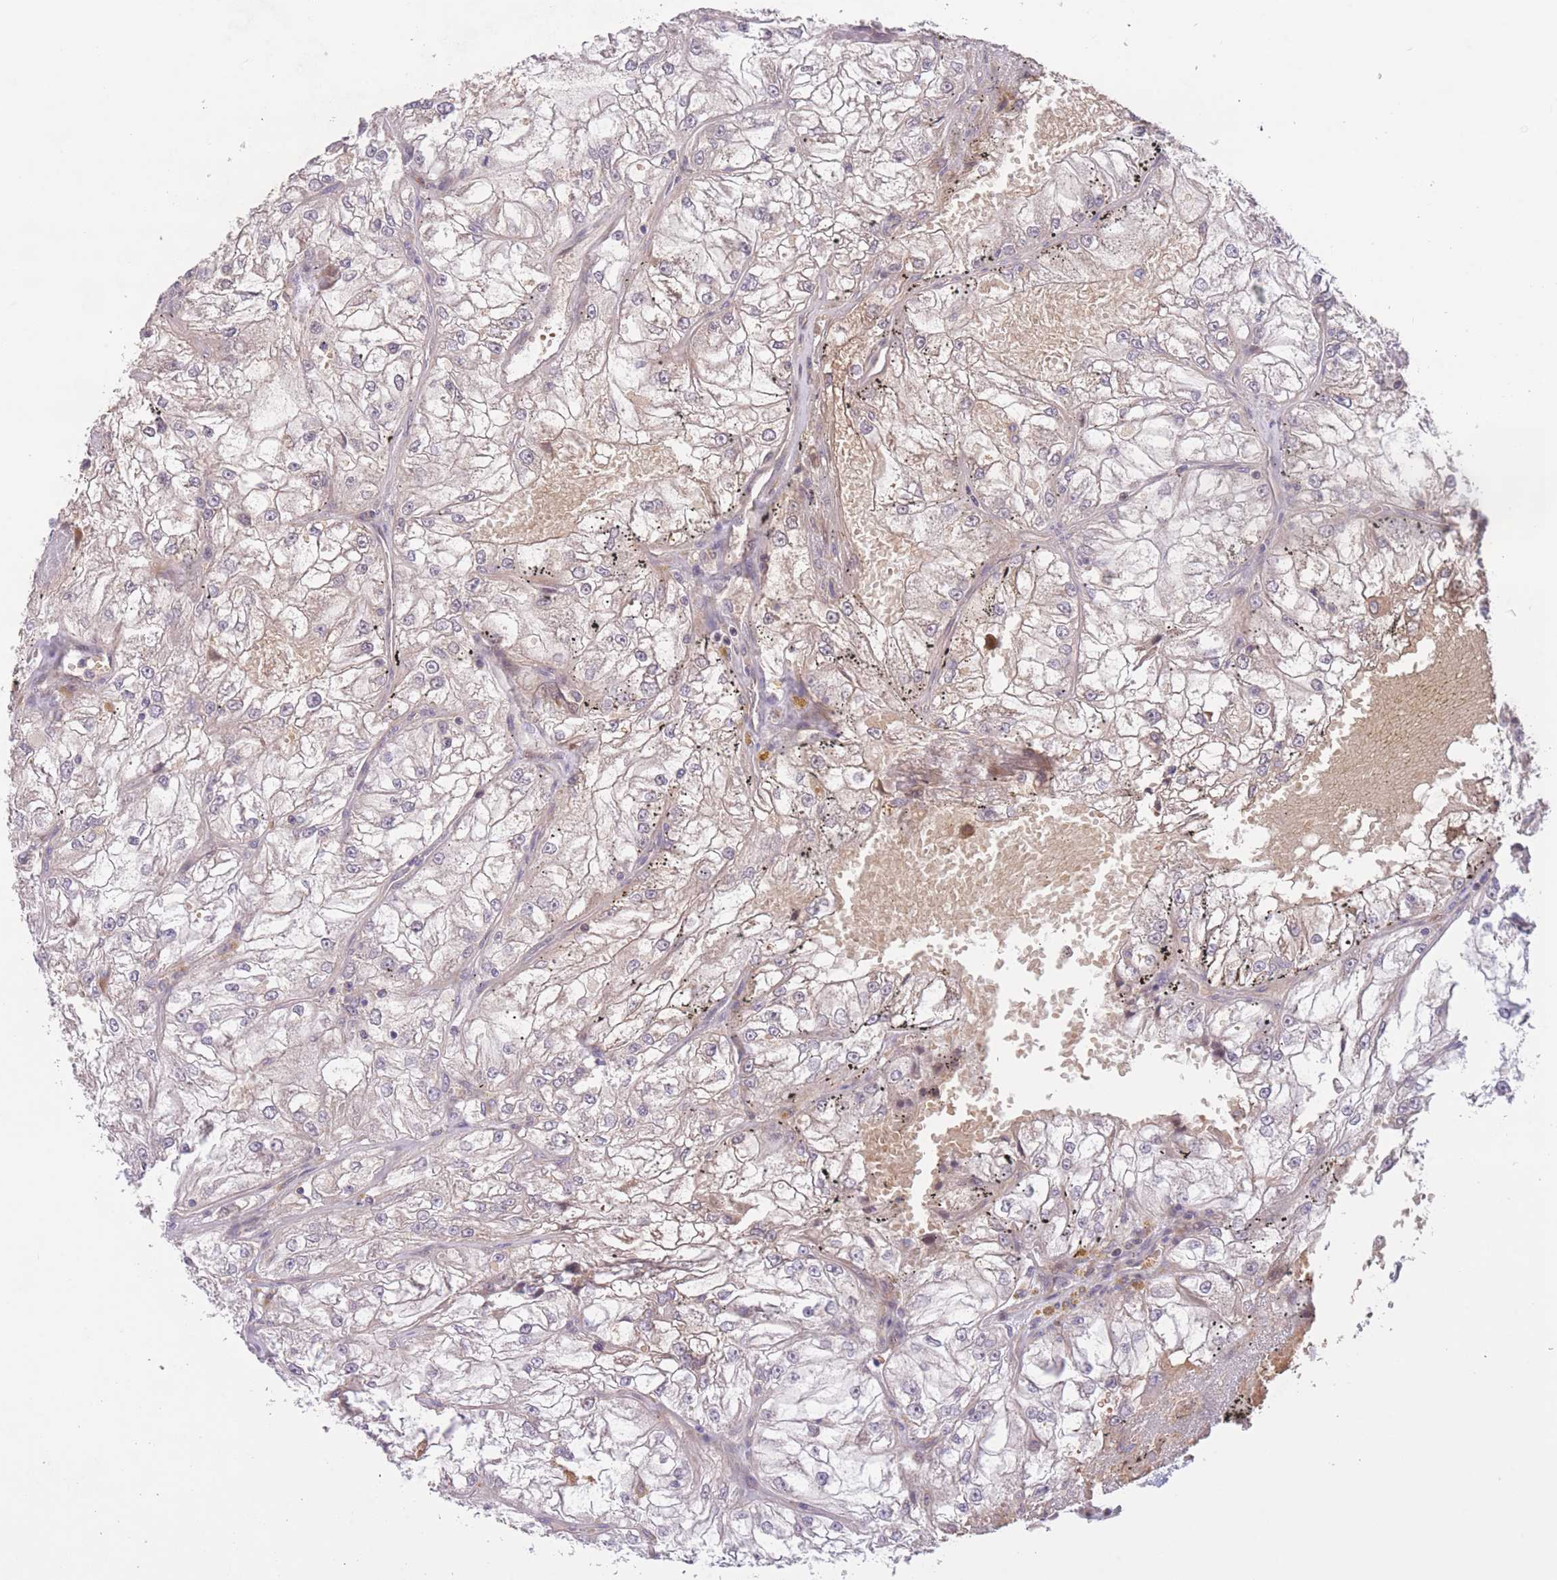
{"staining": {"intensity": "negative", "quantity": "none", "location": "none"}, "tissue": "renal cancer", "cell_type": "Tumor cells", "image_type": "cancer", "snomed": [{"axis": "morphology", "description": "Adenocarcinoma, NOS"}, {"axis": "topography", "description": "Kidney"}], "caption": "This is a histopathology image of IHC staining of adenocarcinoma (renal), which shows no expression in tumor cells. (Stains: DAB (3,3'-diaminobenzidine) IHC with hematoxylin counter stain, Microscopy: brightfield microscopy at high magnification).", "gene": "FUT5", "patient": {"sex": "female", "age": 72}}